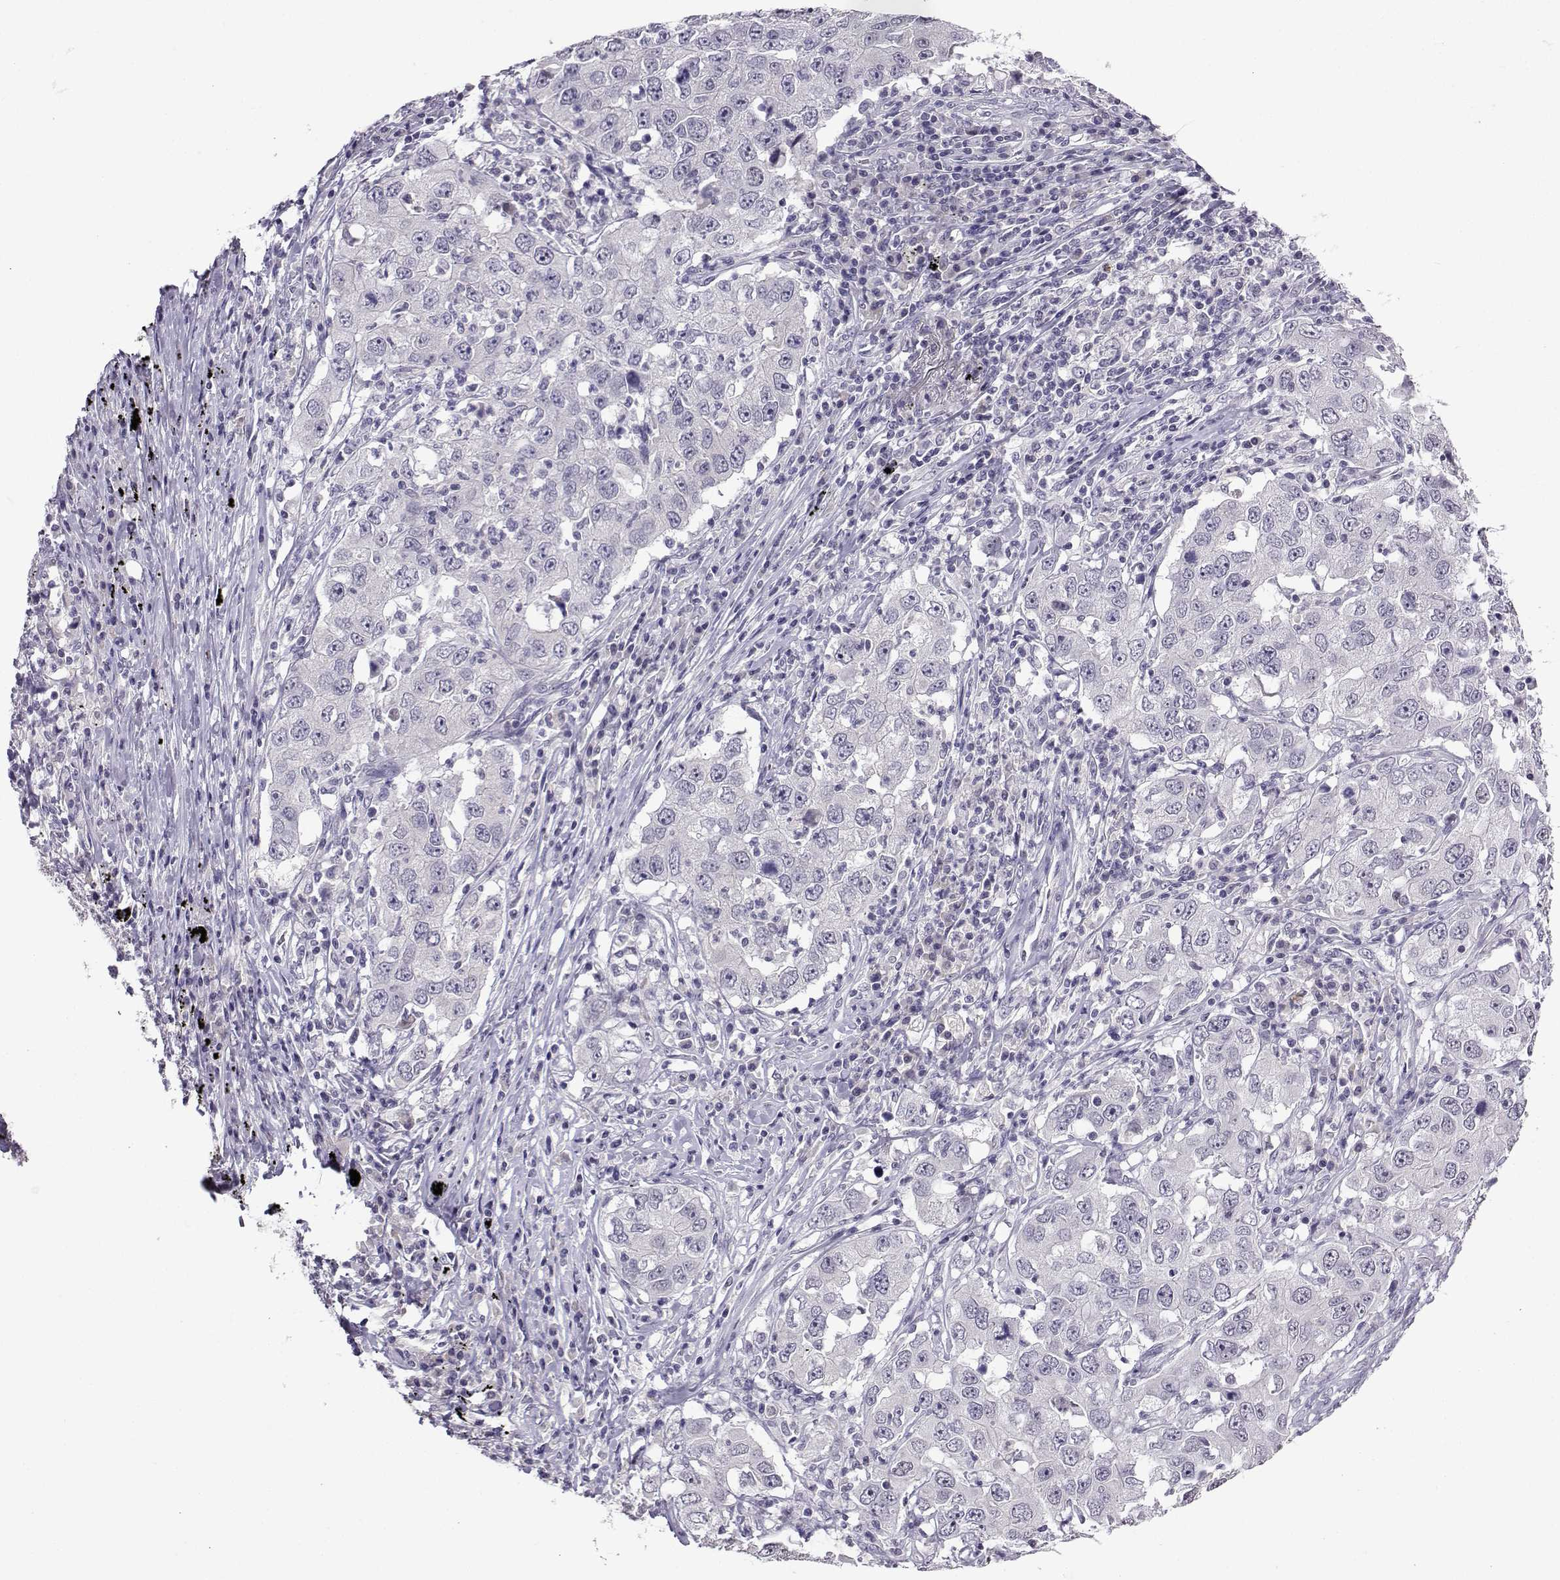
{"staining": {"intensity": "negative", "quantity": "none", "location": "none"}, "tissue": "lung cancer", "cell_type": "Tumor cells", "image_type": "cancer", "snomed": [{"axis": "morphology", "description": "Adenocarcinoma, NOS"}, {"axis": "topography", "description": "Lung"}], "caption": "IHC of lung adenocarcinoma shows no staining in tumor cells.", "gene": "LRFN2", "patient": {"sex": "male", "age": 73}}